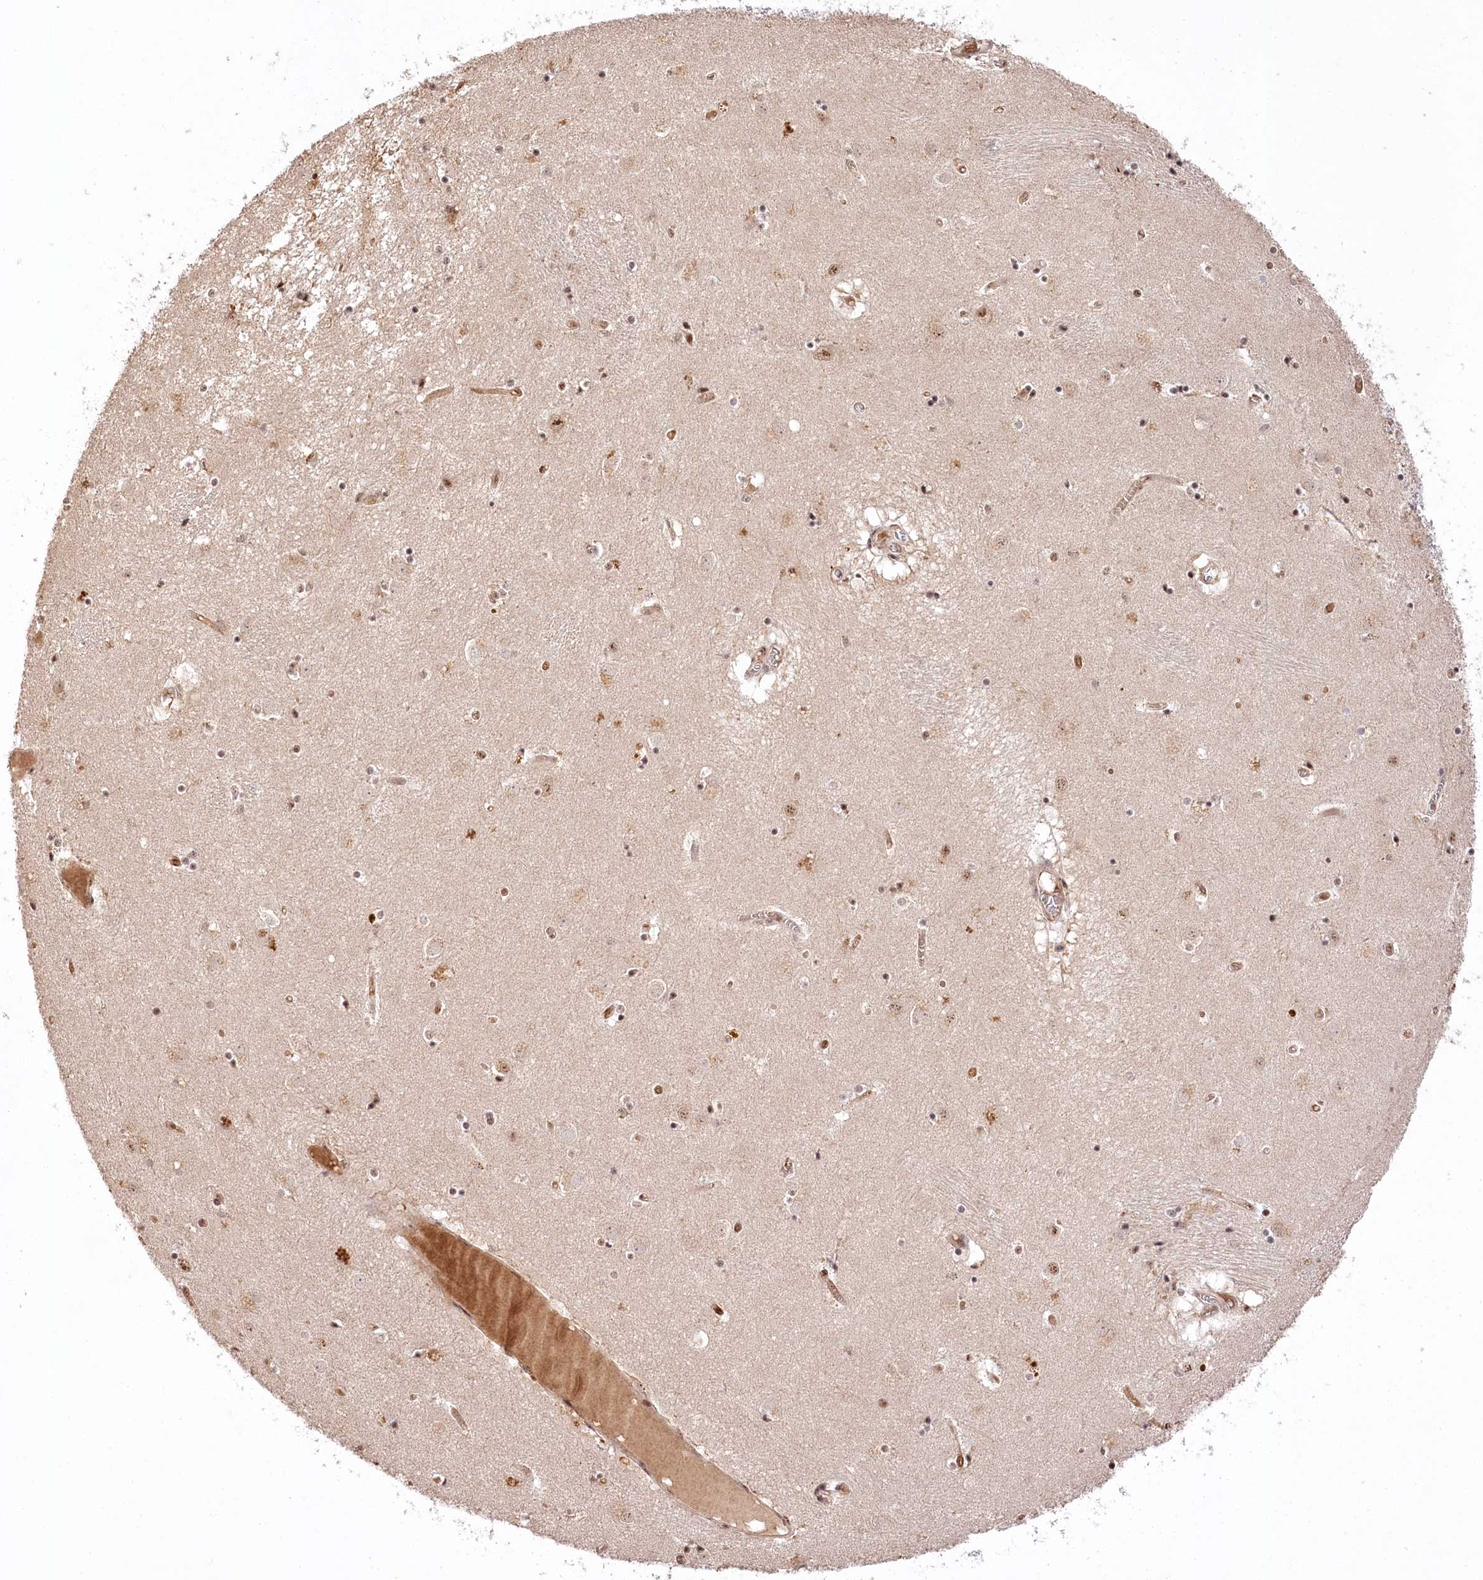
{"staining": {"intensity": "weak", "quantity": "<25%", "location": "nuclear"}, "tissue": "caudate", "cell_type": "Glial cells", "image_type": "normal", "snomed": [{"axis": "morphology", "description": "Normal tissue, NOS"}, {"axis": "topography", "description": "Lateral ventricle wall"}], "caption": "IHC photomicrograph of unremarkable caudate: caudate stained with DAB (3,3'-diaminobenzidine) shows no significant protein staining in glial cells. (Brightfield microscopy of DAB immunohistochemistry (IHC) at high magnification).", "gene": "PYROXD1", "patient": {"sex": "male", "age": 70}}